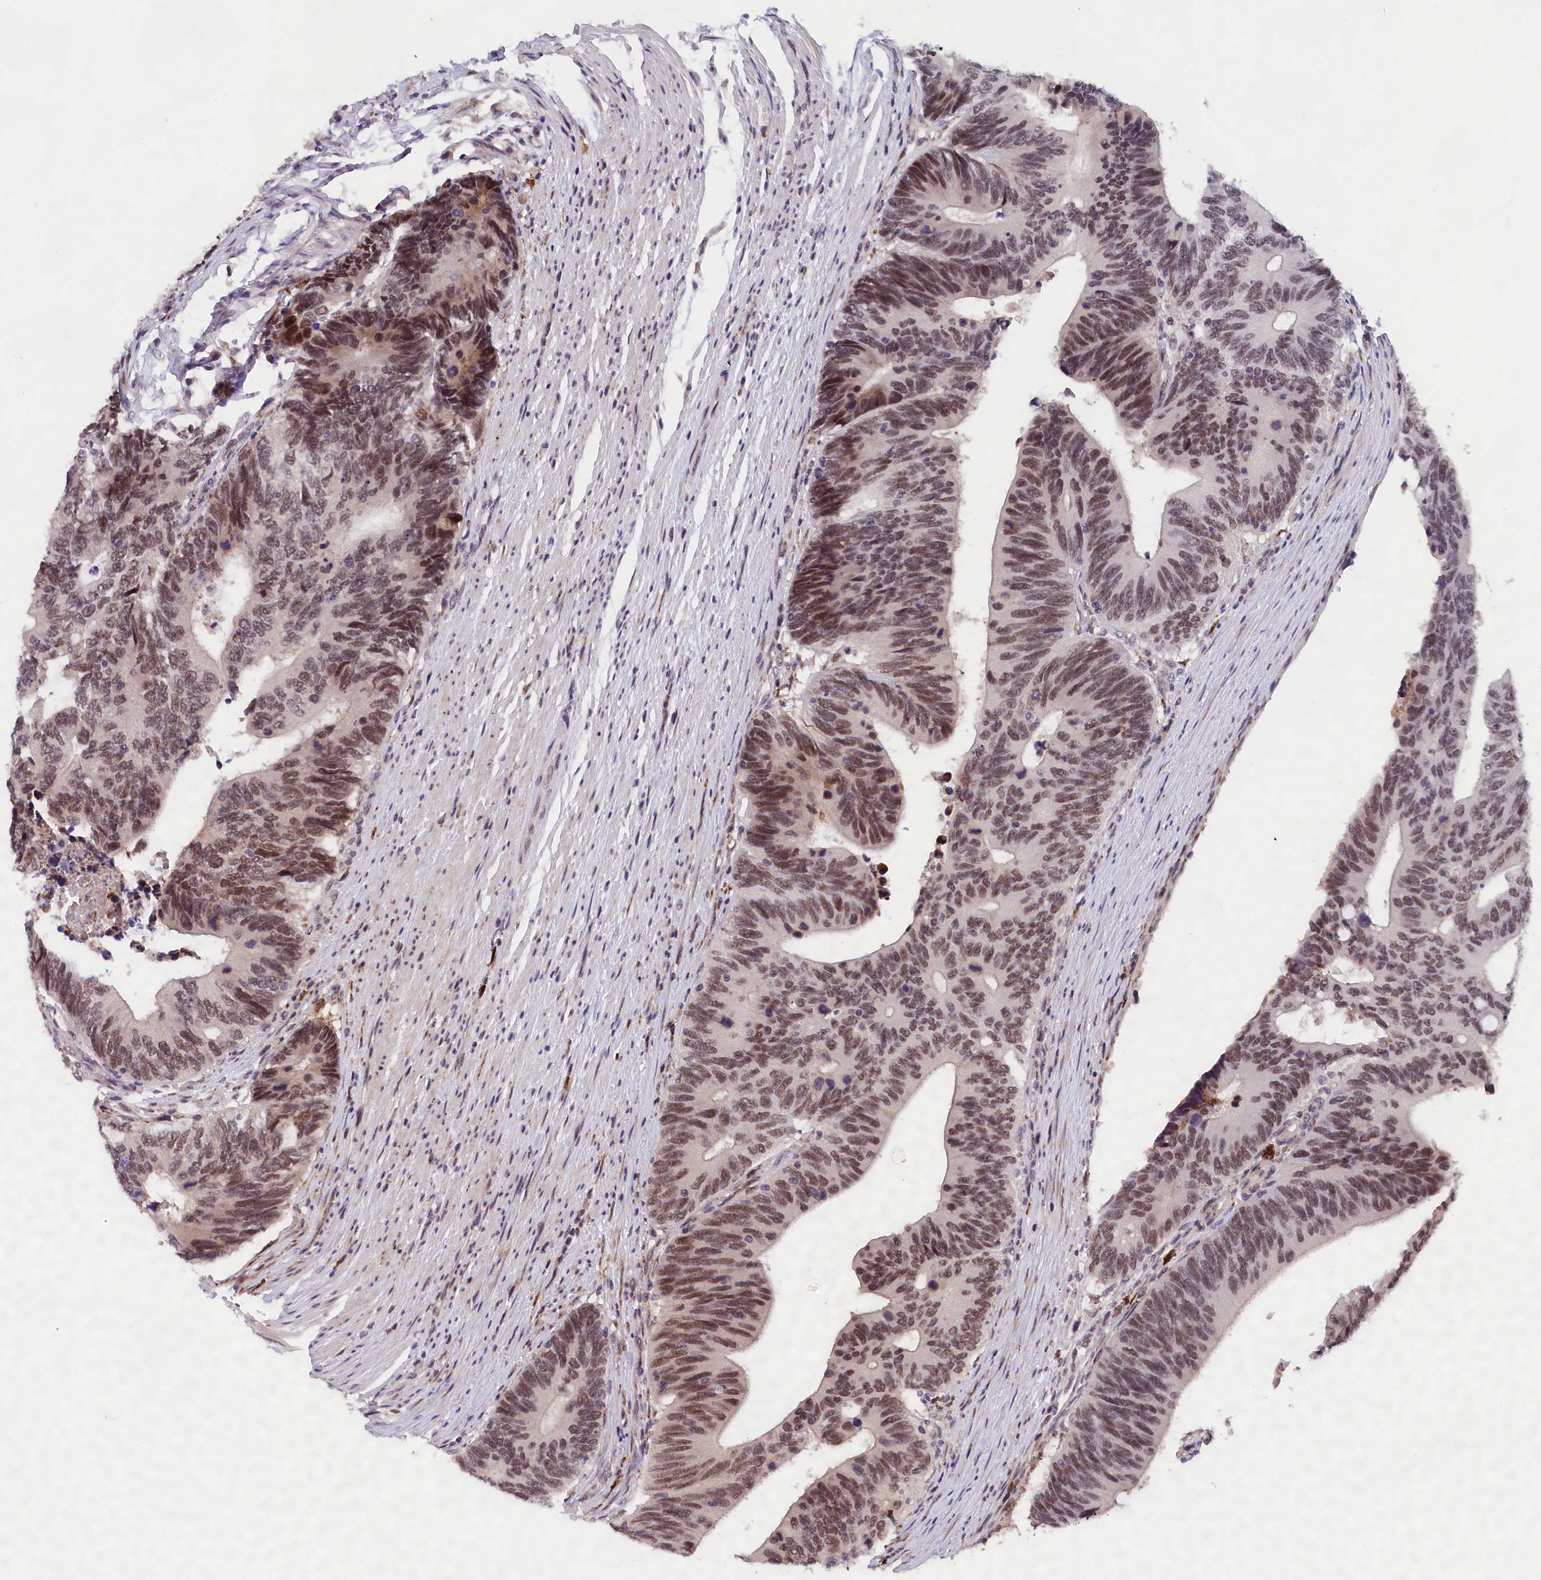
{"staining": {"intensity": "moderate", "quantity": ">75%", "location": "nuclear"}, "tissue": "colorectal cancer", "cell_type": "Tumor cells", "image_type": "cancer", "snomed": [{"axis": "morphology", "description": "Adenocarcinoma, NOS"}, {"axis": "topography", "description": "Colon"}], "caption": "Protein analysis of adenocarcinoma (colorectal) tissue shows moderate nuclear positivity in about >75% of tumor cells.", "gene": "FBXO45", "patient": {"sex": "male", "age": 87}}